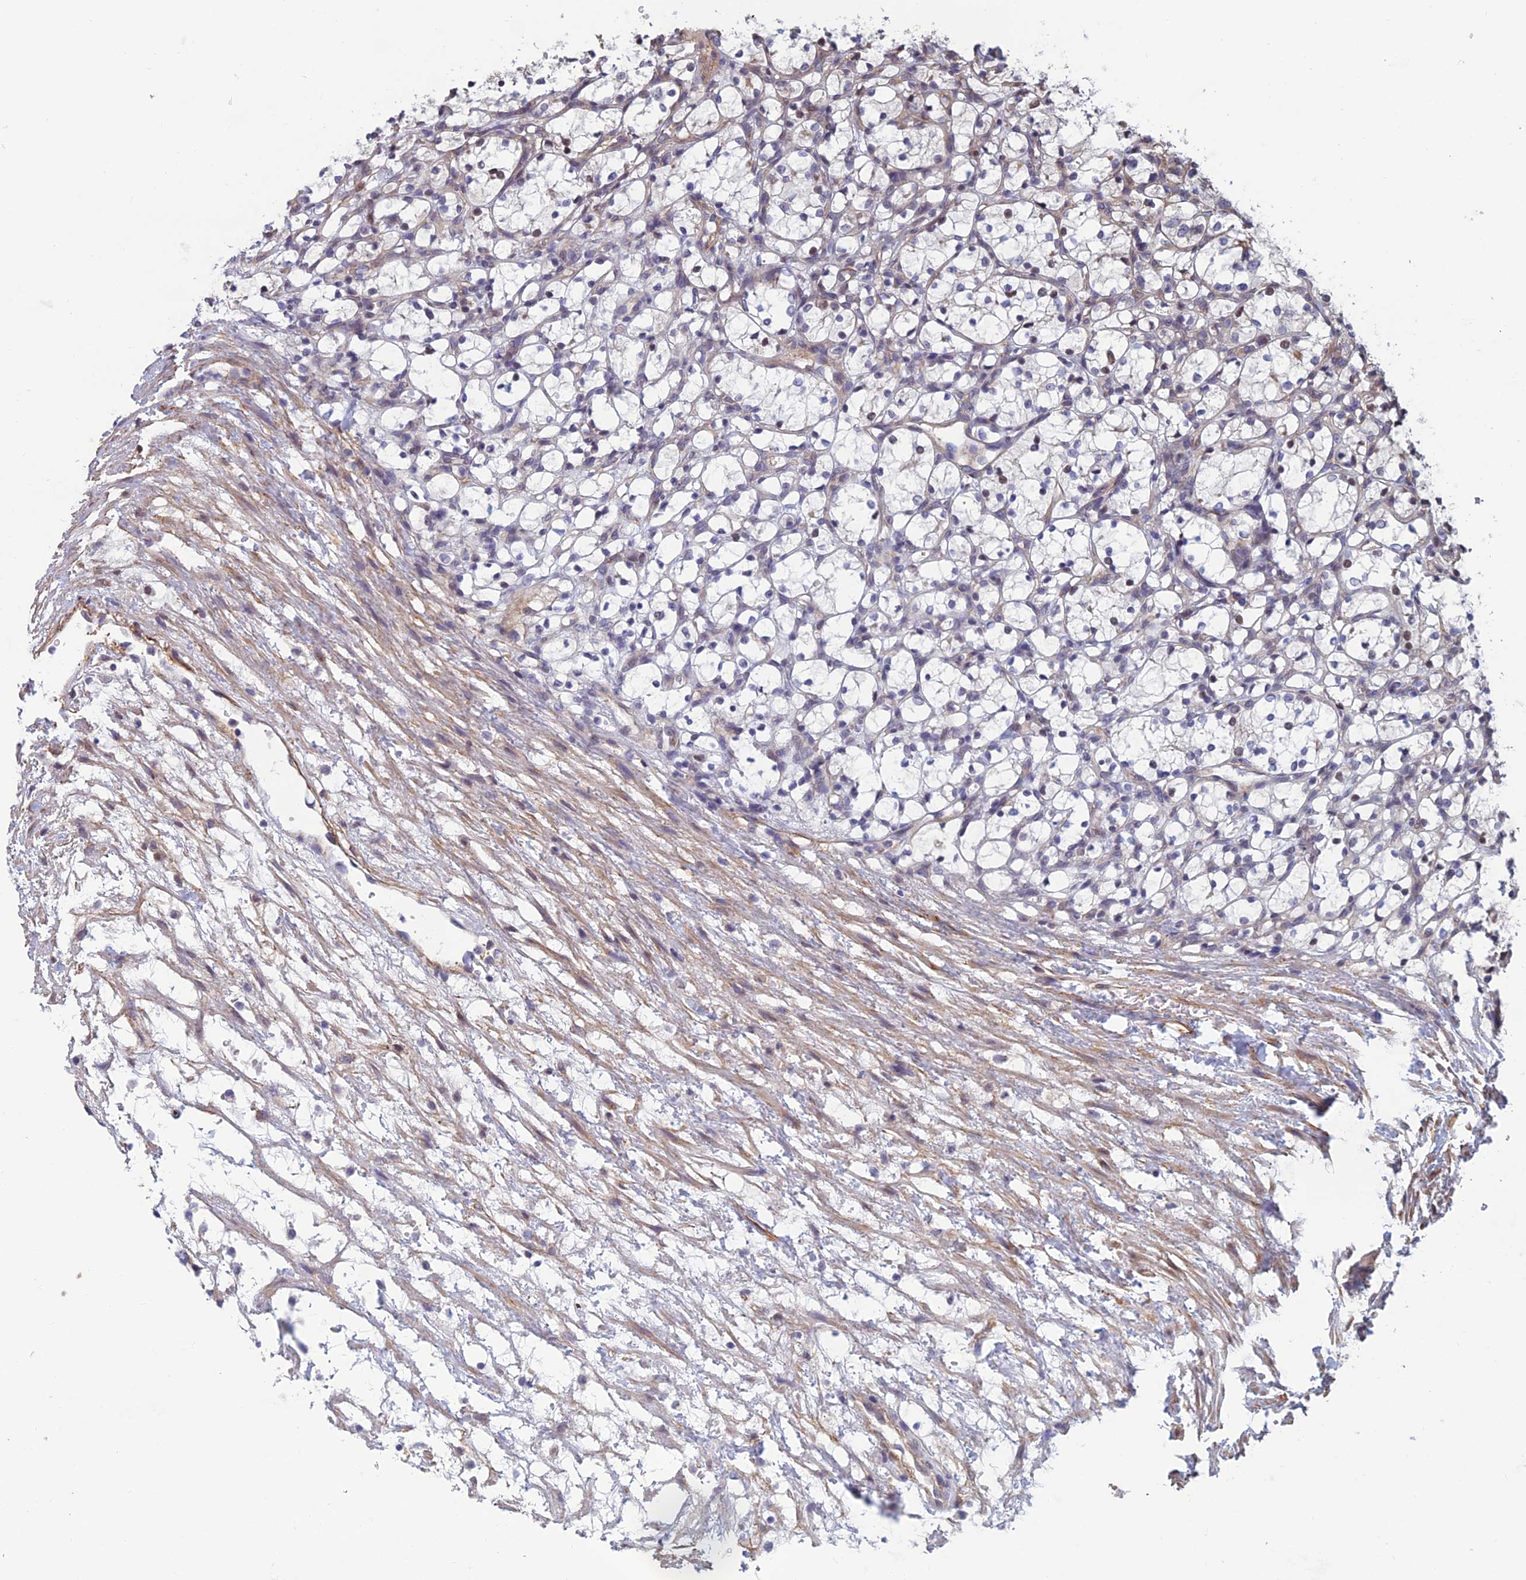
{"staining": {"intensity": "negative", "quantity": "none", "location": "none"}, "tissue": "renal cancer", "cell_type": "Tumor cells", "image_type": "cancer", "snomed": [{"axis": "morphology", "description": "Adenocarcinoma, NOS"}, {"axis": "topography", "description": "Kidney"}], "caption": "Image shows no significant protein positivity in tumor cells of renal cancer (adenocarcinoma). The staining is performed using DAB brown chromogen with nuclei counter-stained in using hematoxylin.", "gene": "CCDC183", "patient": {"sex": "female", "age": 69}}